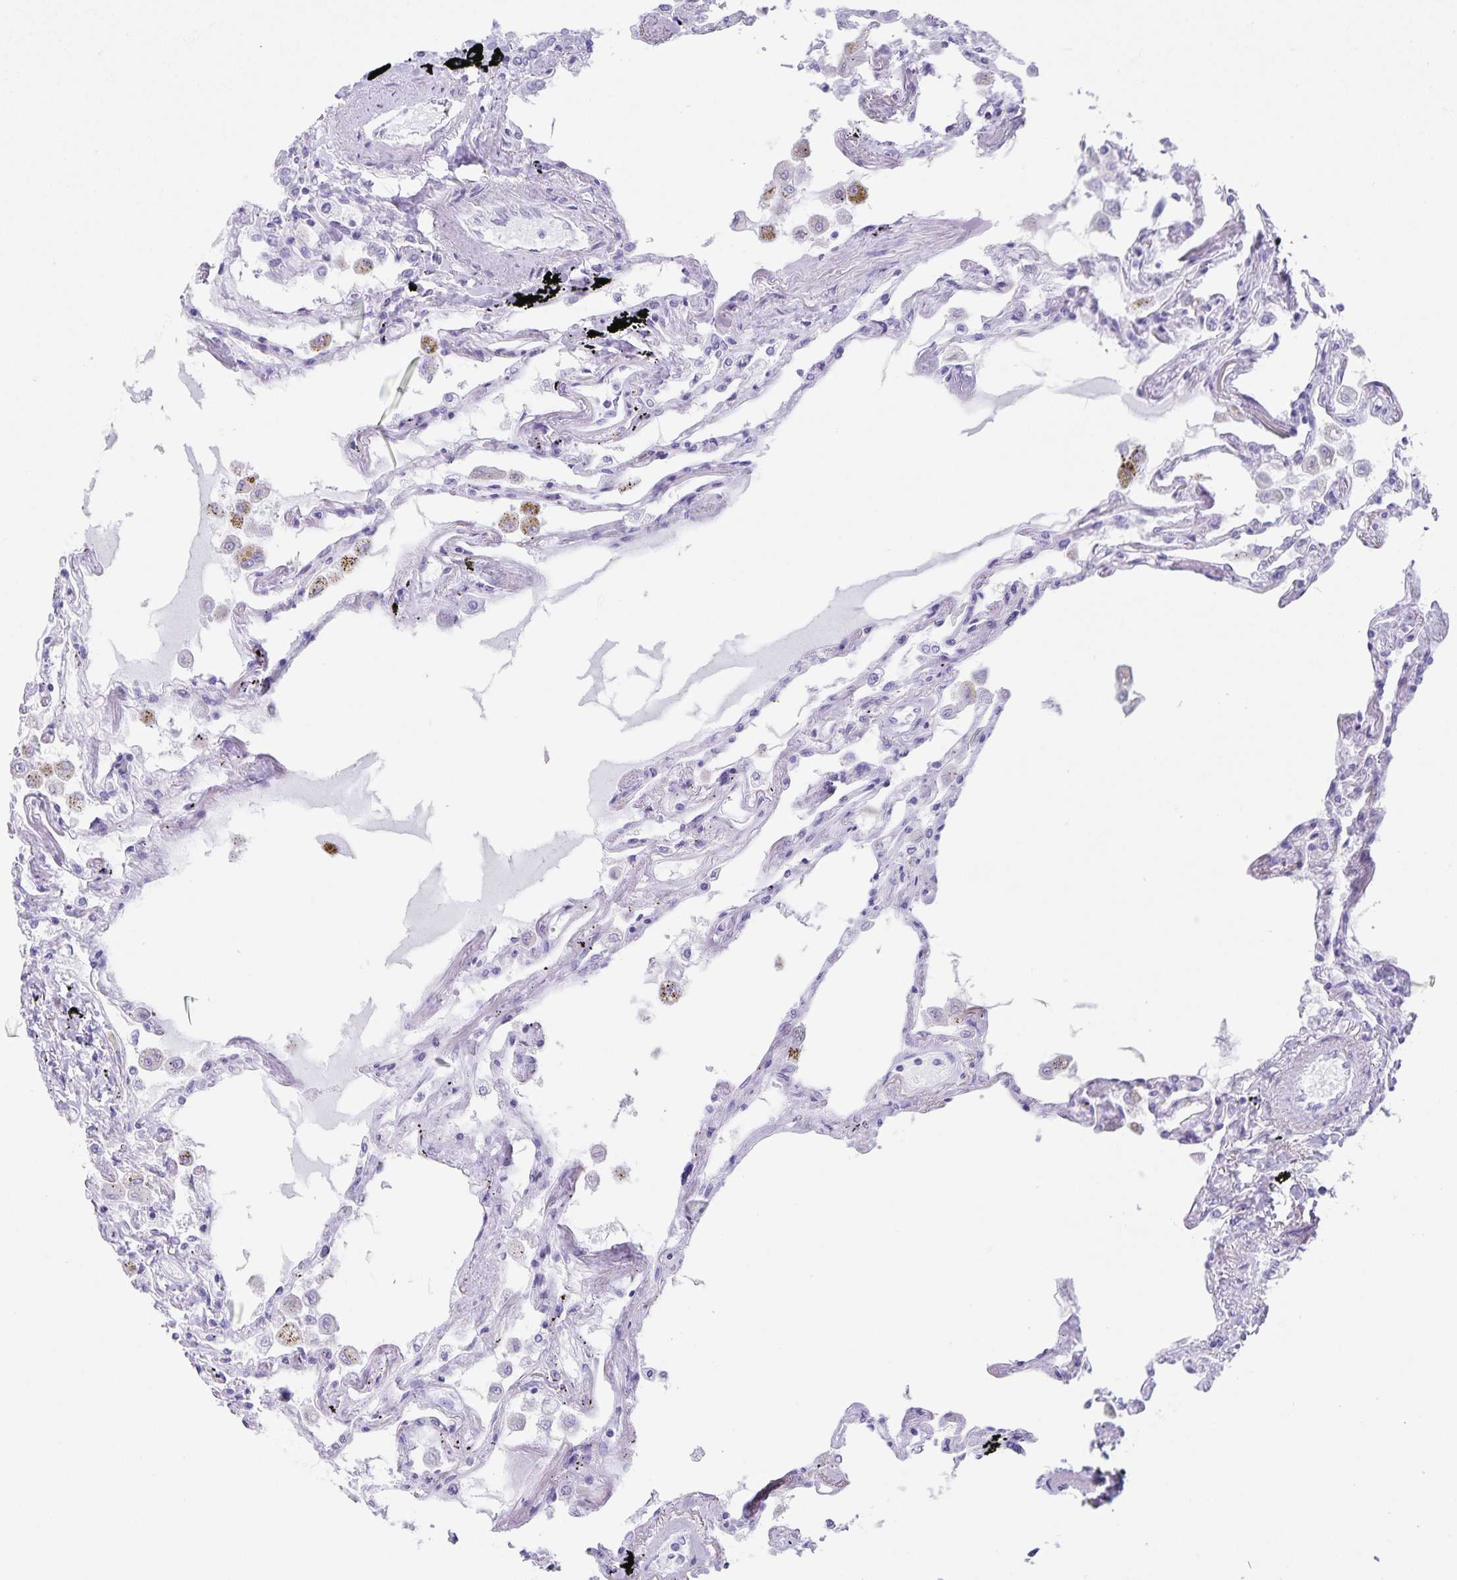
{"staining": {"intensity": "negative", "quantity": "none", "location": "none"}, "tissue": "lung", "cell_type": "Alveolar cells", "image_type": "normal", "snomed": [{"axis": "morphology", "description": "Normal tissue, NOS"}, {"axis": "morphology", "description": "Adenocarcinoma, NOS"}, {"axis": "topography", "description": "Cartilage tissue"}, {"axis": "topography", "description": "Lung"}], "caption": "Micrograph shows no significant protein staining in alveolar cells of unremarkable lung. (DAB immunohistochemistry (IHC) visualized using brightfield microscopy, high magnification).", "gene": "SYNM", "patient": {"sex": "female", "age": 67}}